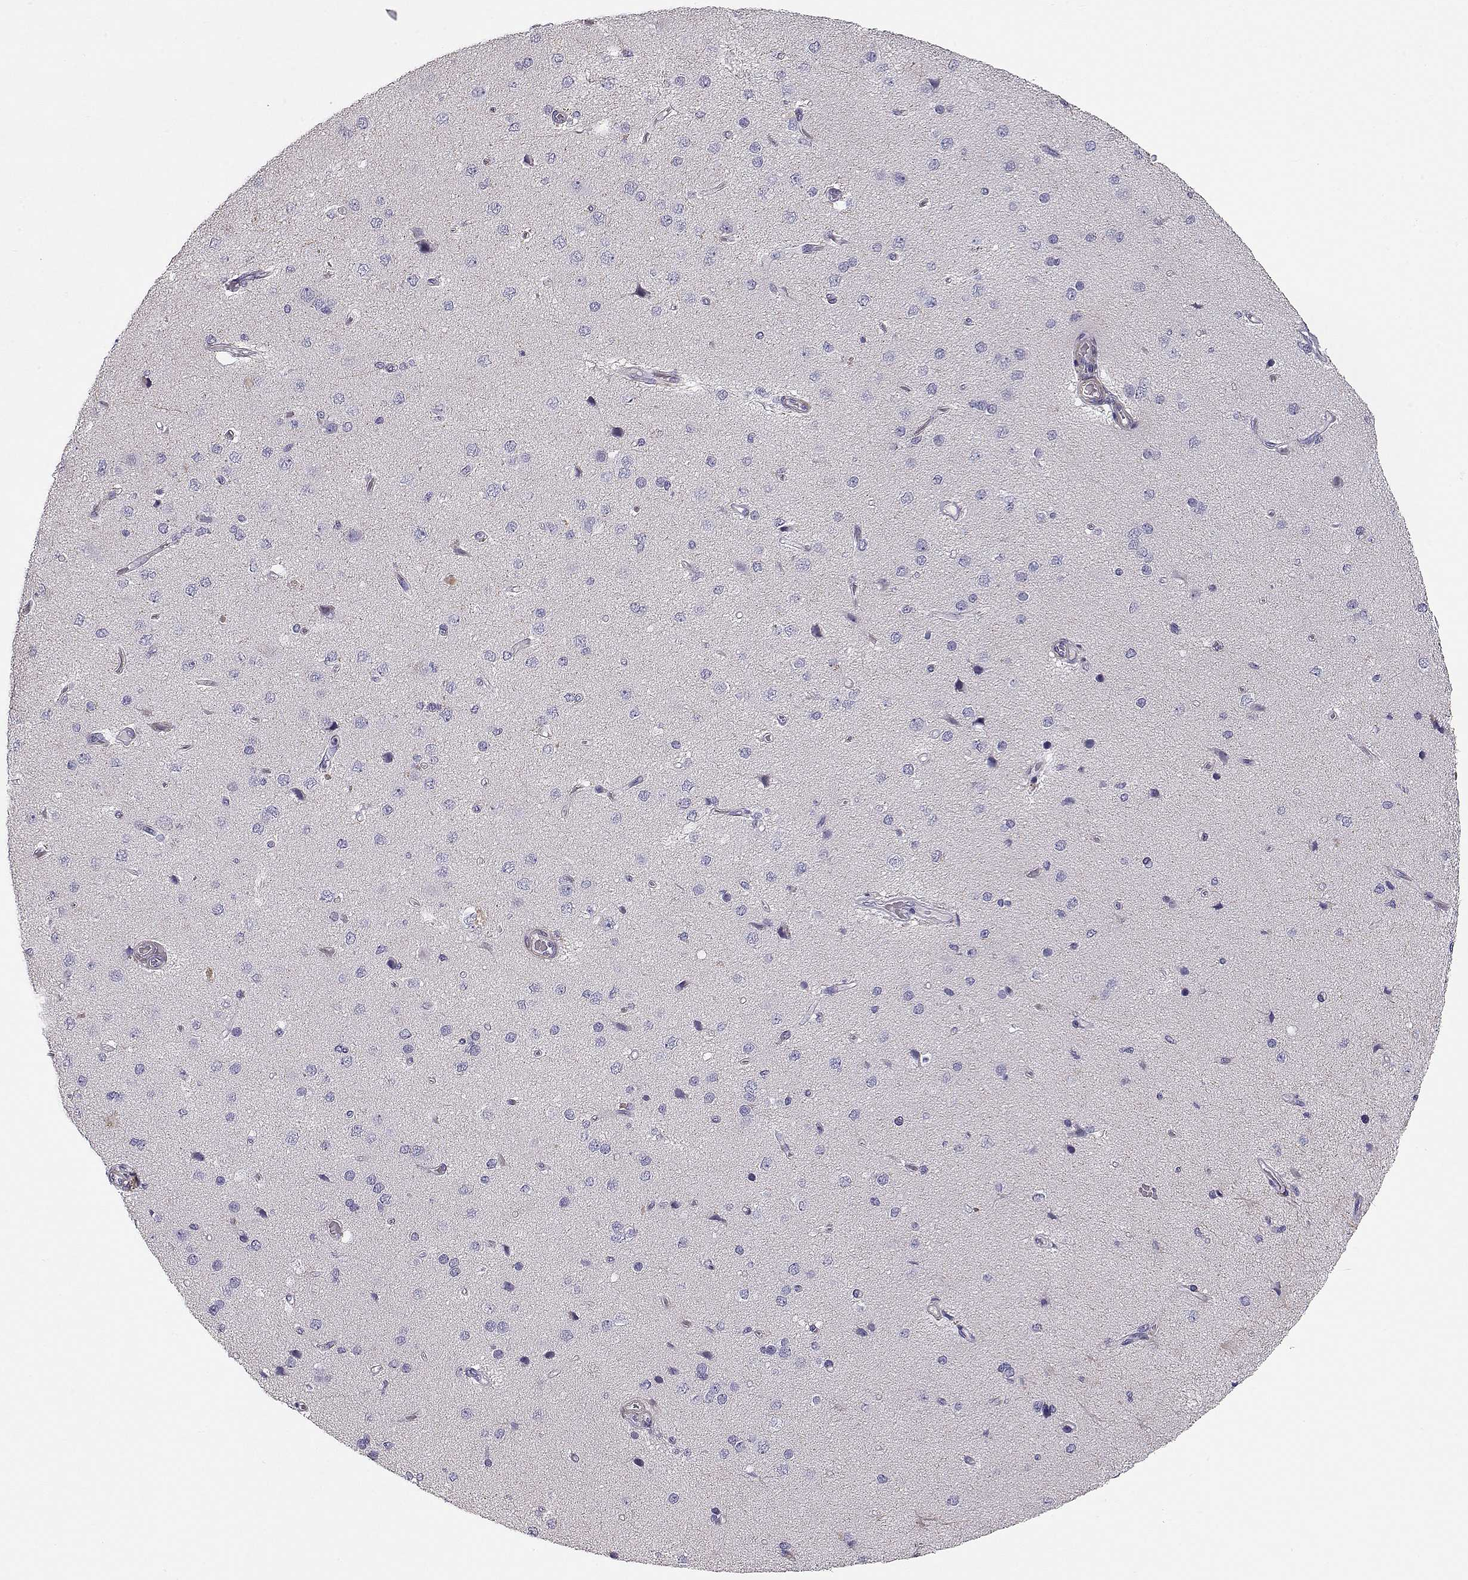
{"staining": {"intensity": "negative", "quantity": "none", "location": "none"}, "tissue": "cerebral cortex", "cell_type": "Endothelial cells", "image_type": "normal", "snomed": [{"axis": "morphology", "description": "Normal tissue, NOS"}, {"axis": "morphology", "description": "Glioma, malignant, High grade"}, {"axis": "topography", "description": "Cerebral cortex"}], "caption": "There is no significant expression in endothelial cells of cerebral cortex. The staining was performed using DAB to visualize the protein expression in brown, while the nuclei were stained in blue with hematoxylin (Magnification: 20x).", "gene": "SLITRK3", "patient": {"sex": "male", "age": 77}}